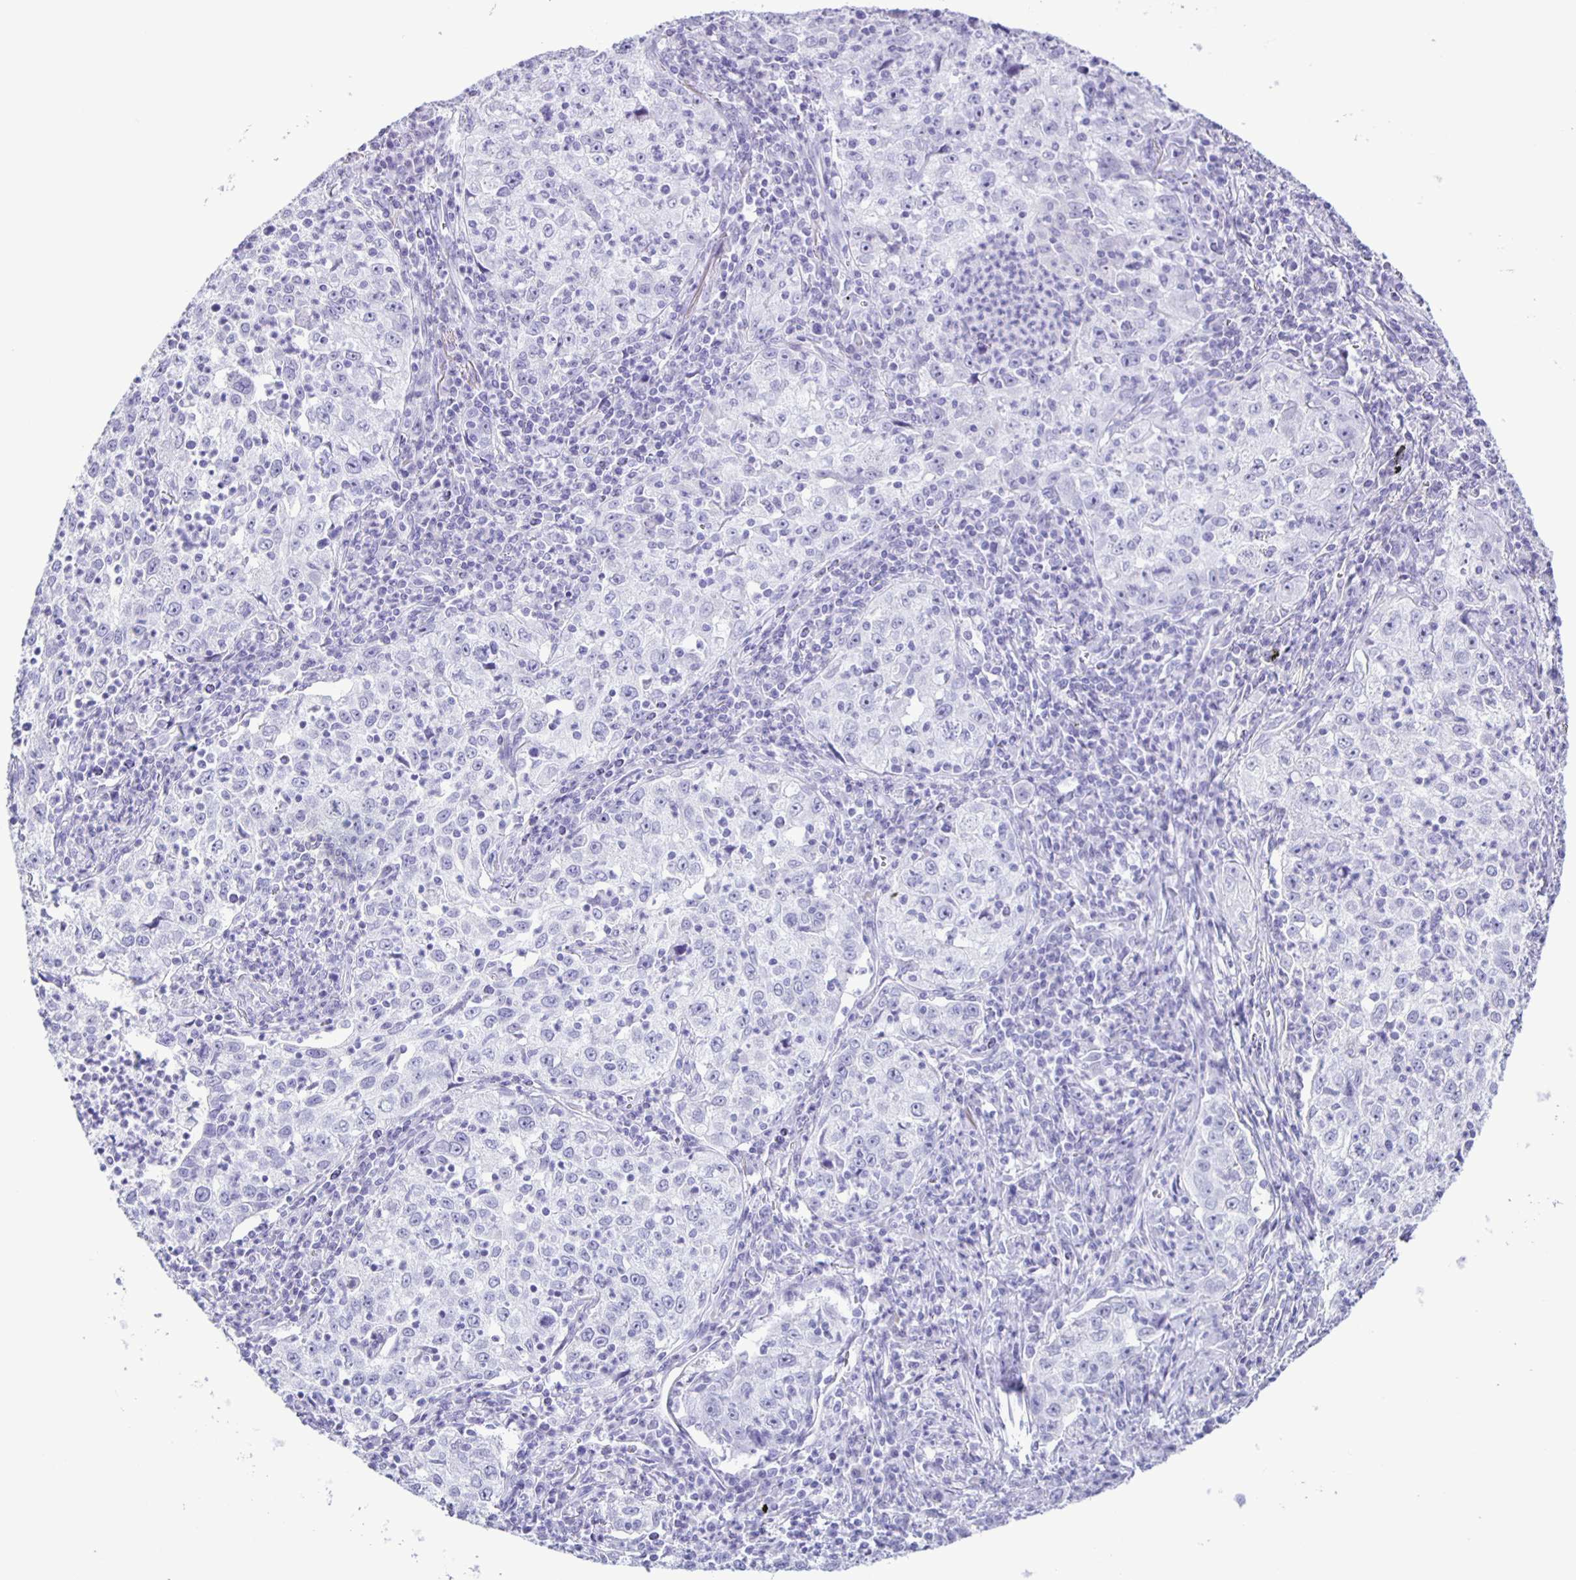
{"staining": {"intensity": "negative", "quantity": "none", "location": "none"}, "tissue": "lung cancer", "cell_type": "Tumor cells", "image_type": "cancer", "snomed": [{"axis": "morphology", "description": "Squamous cell carcinoma, NOS"}, {"axis": "topography", "description": "Lung"}], "caption": "The image demonstrates no staining of tumor cells in squamous cell carcinoma (lung).", "gene": "EZHIP", "patient": {"sex": "male", "age": 71}}